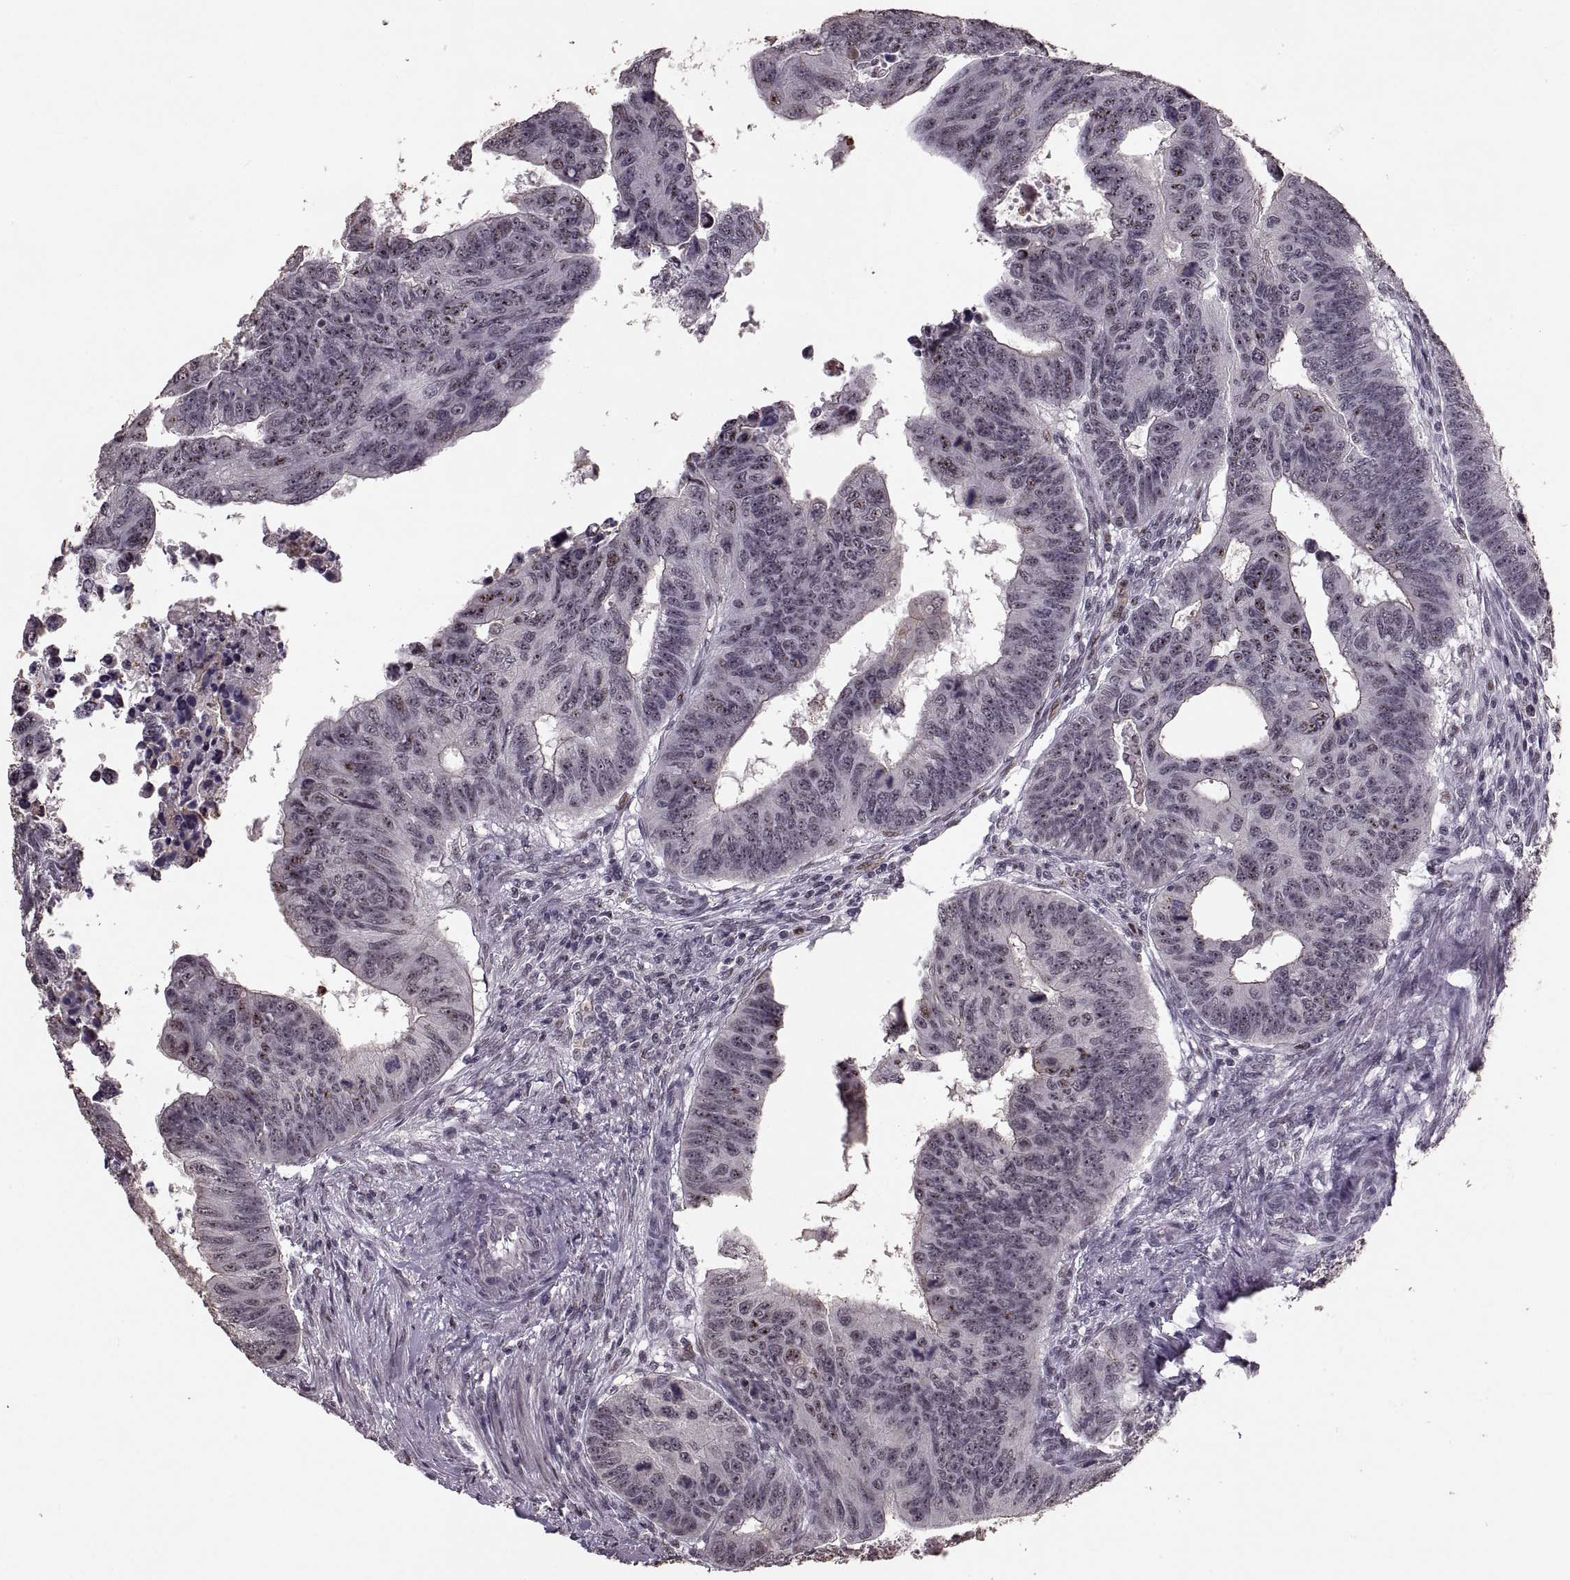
{"staining": {"intensity": "negative", "quantity": "none", "location": "none"}, "tissue": "colorectal cancer", "cell_type": "Tumor cells", "image_type": "cancer", "snomed": [{"axis": "morphology", "description": "Adenocarcinoma, NOS"}, {"axis": "topography", "description": "Rectum"}], "caption": "Tumor cells are negative for brown protein staining in adenocarcinoma (colorectal).", "gene": "PALS1", "patient": {"sex": "female", "age": 85}}